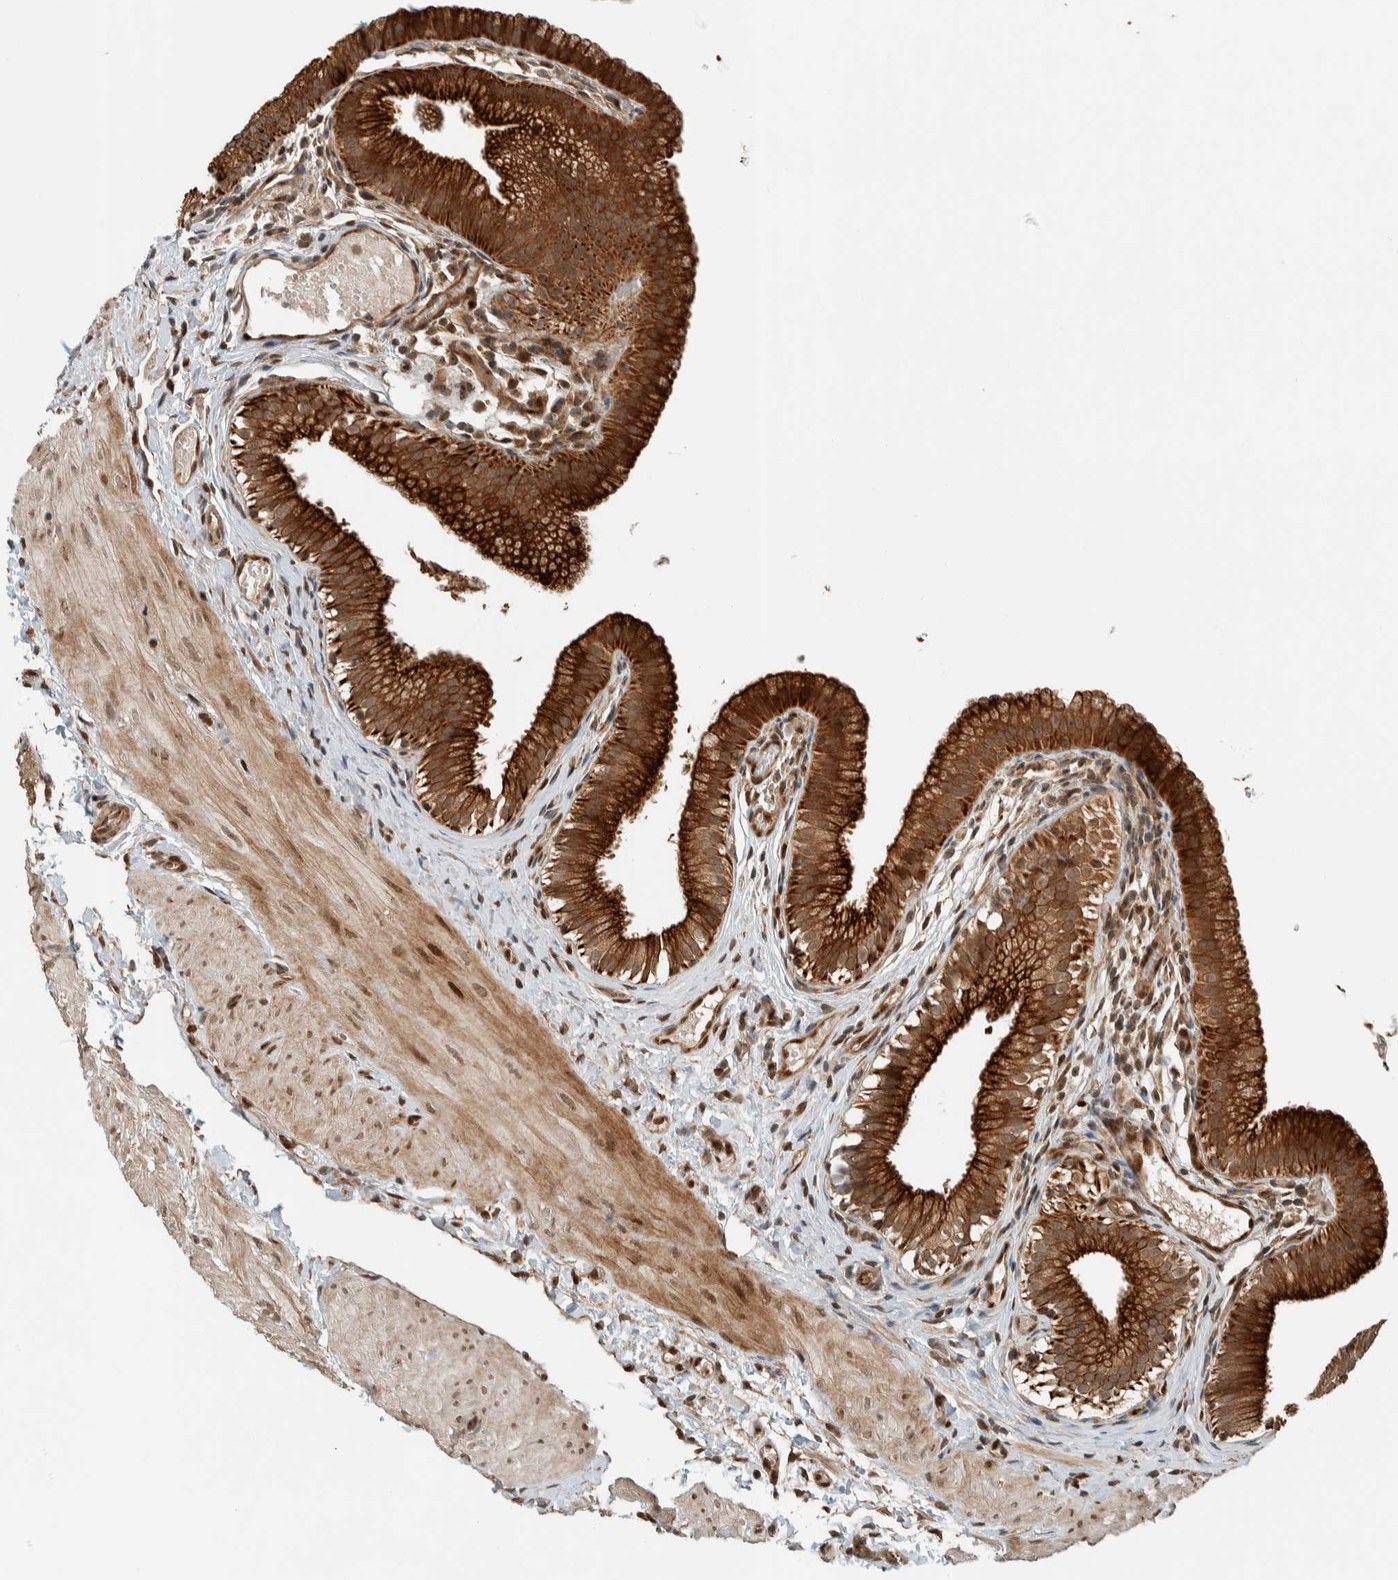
{"staining": {"intensity": "strong", "quantity": ">75%", "location": "cytoplasmic/membranous"}, "tissue": "gallbladder", "cell_type": "Glandular cells", "image_type": "normal", "snomed": [{"axis": "morphology", "description": "Normal tissue, NOS"}, {"axis": "topography", "description": "Gallbladder"}], "caption": "Strong cytoplasmic/membranous positivity is appreciated in about >75% of glandular cells in benign gallbladder. The staining is performed using DAB brown chromogen to label protein expression. The nuclei are counter-stained blue using hematoxylin.", "gene": "STXBP4", "patient": {"sex": "female", "age": 26}}